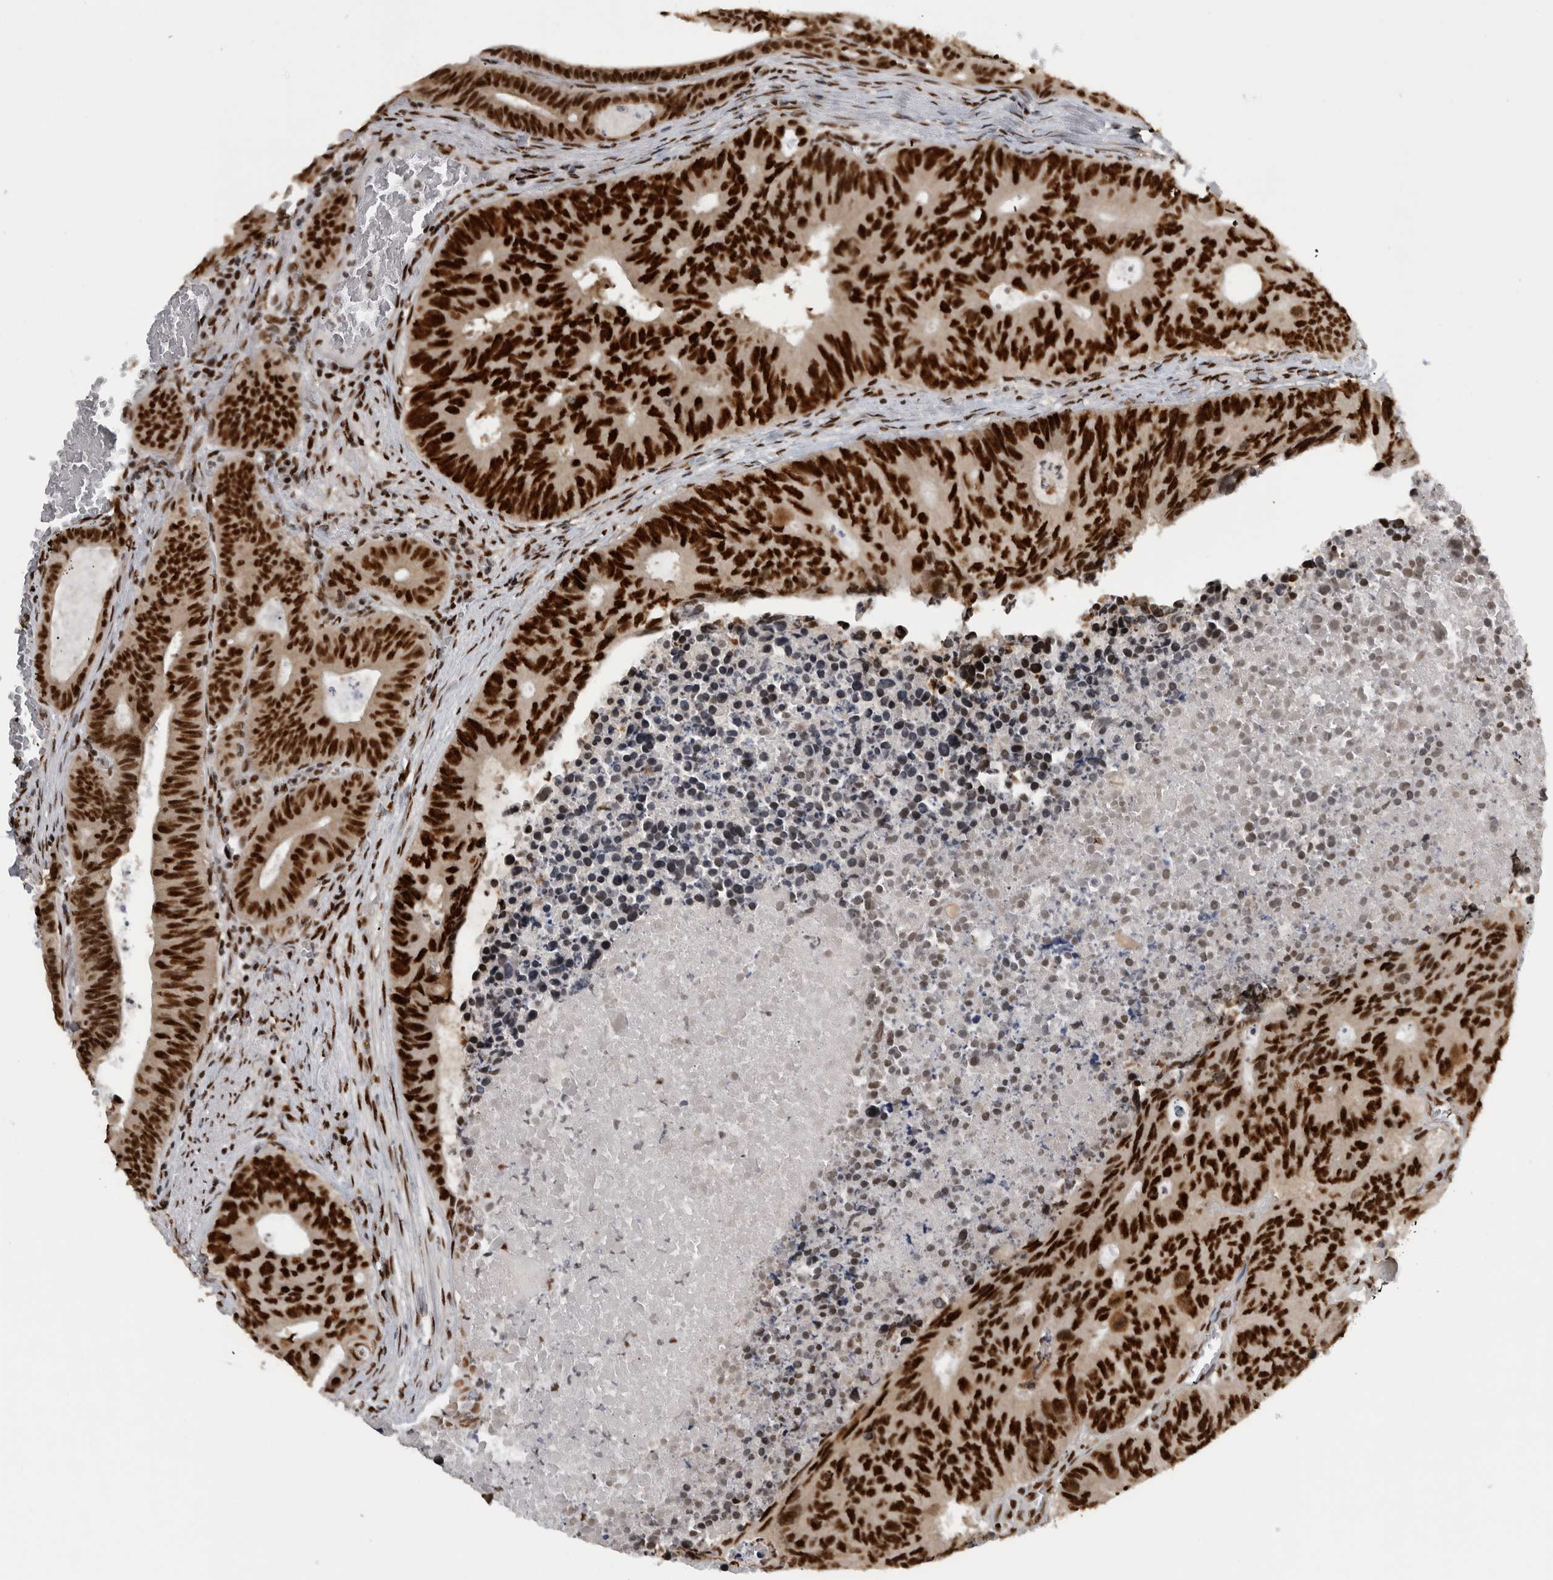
{"staining": {"intensity": "strong", "quantity": ">75%", "location": "nuclear"}, "tissue": "colorectal cancer", "cell_type": "Tumor cells", "image_type": "cancer", "snomed": [{"axis": "morphology", "description": "Adenocarcinoma, NOS"}, {"axis": "topography", "description": "Colon"}], "caption": "Immunohistochemistry (IHC) of colorectal adenocarcinoma reveals high levels of strong nuclear positivity in approximately >75% of tumor cells. (Stains: DAB (3,3'-diaminobenzidine) in brown, nuclei in blue, Microscopy: brightfield microscopy at high magnification).", "gene": "ZSCAN2", "patient": {"sex": "male", "age": 87}}